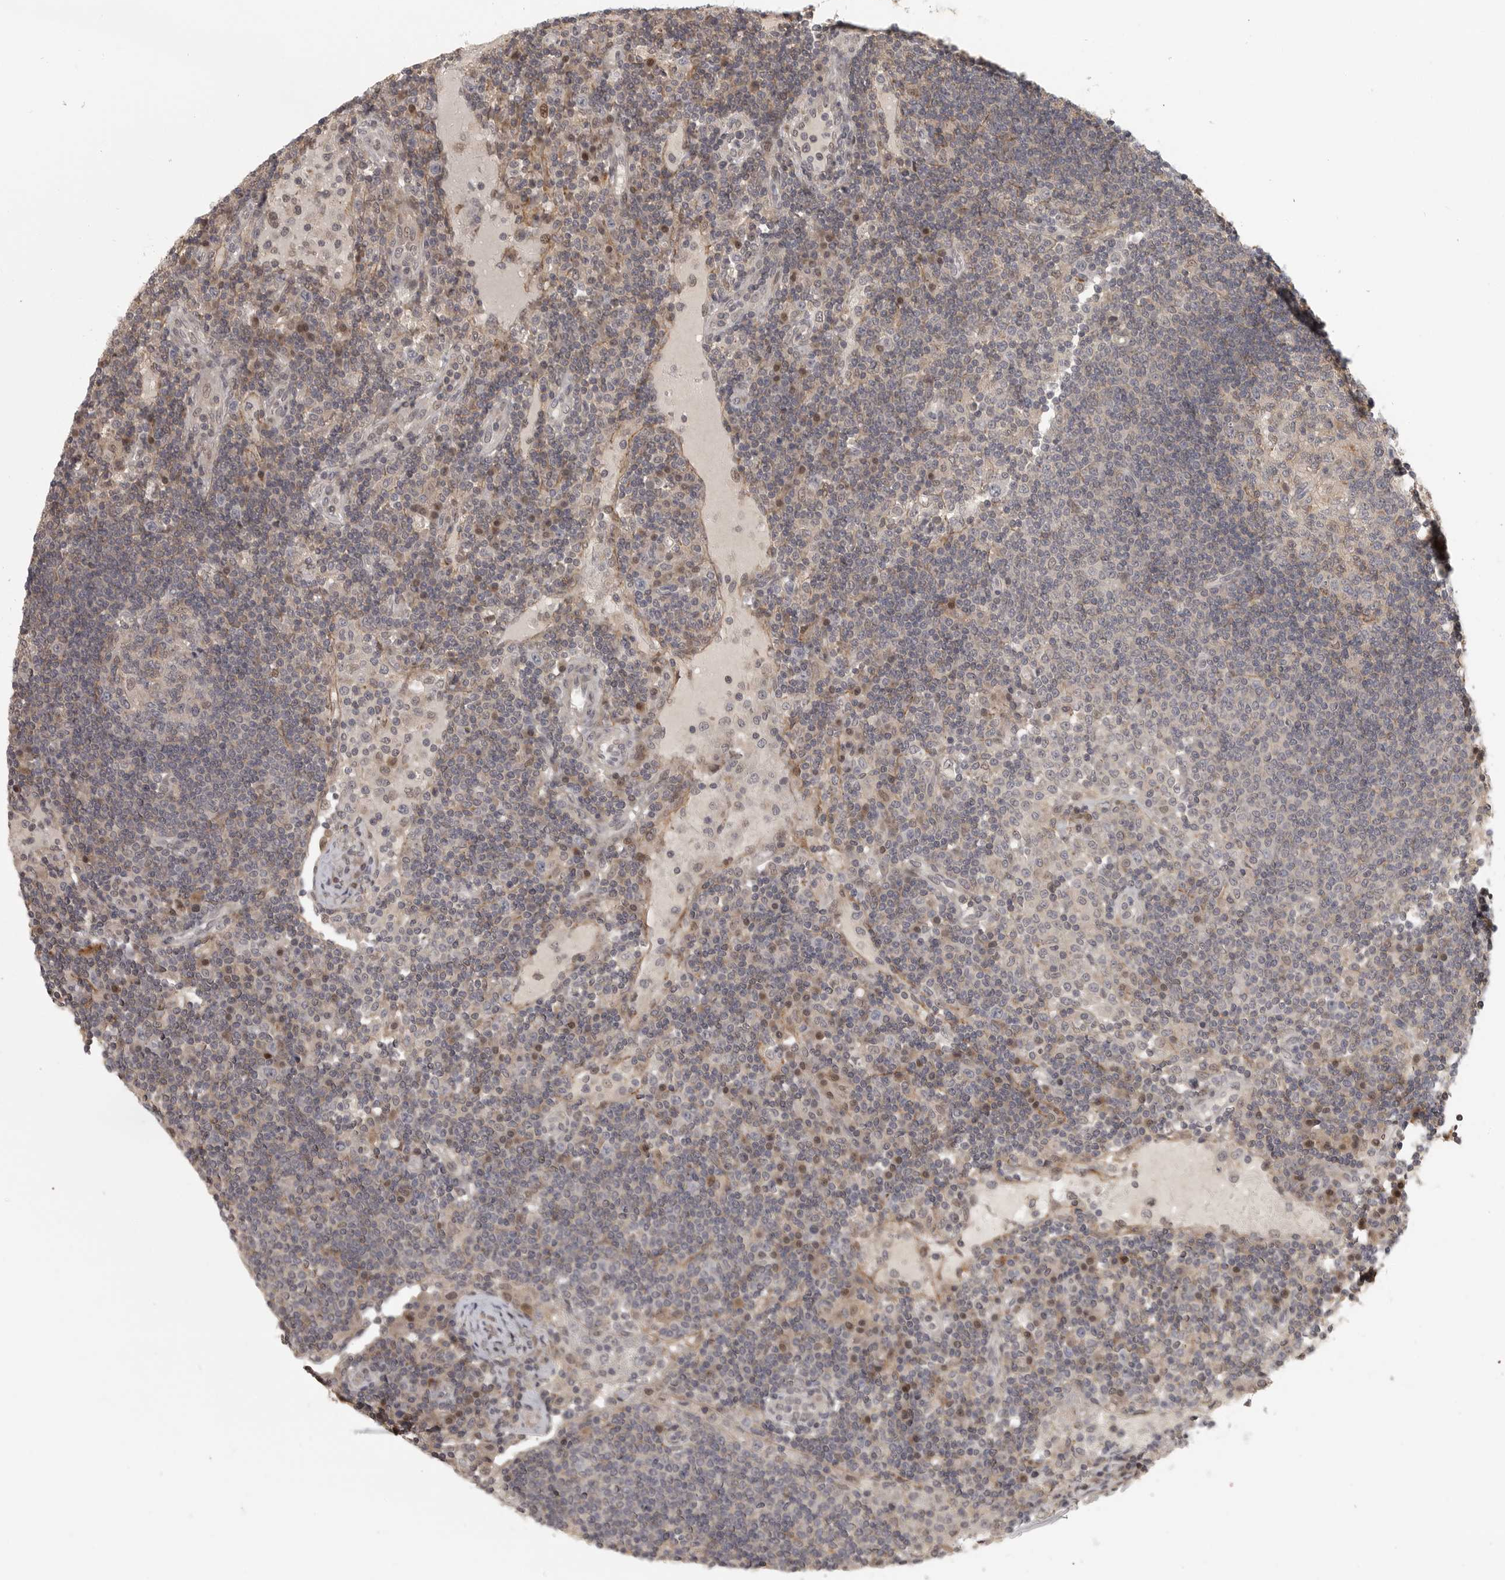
{"staining": {"intensity": "weak", "quantity": "<25%", "location": "cytoplasmic/membranous,nuclear"}, "tissue": "lymph node", "cell_type": "Germinal center cells", "image_type": "normal", "snomed": [{"axis": "morphology", "description": "Normal tissue, NOS"}, {"axis": "topography", "description": "Lymph node"}], "caption": "Germinal center cells are negative for brown protein staining in unremarkable lymph node. (DAB (3,3'-diaminobenzidine) immunohistochemistry visualized using brightfield microscopy, high magnification).", "gene": "UROD", "patient": {"sex": "female", "age": 53}}